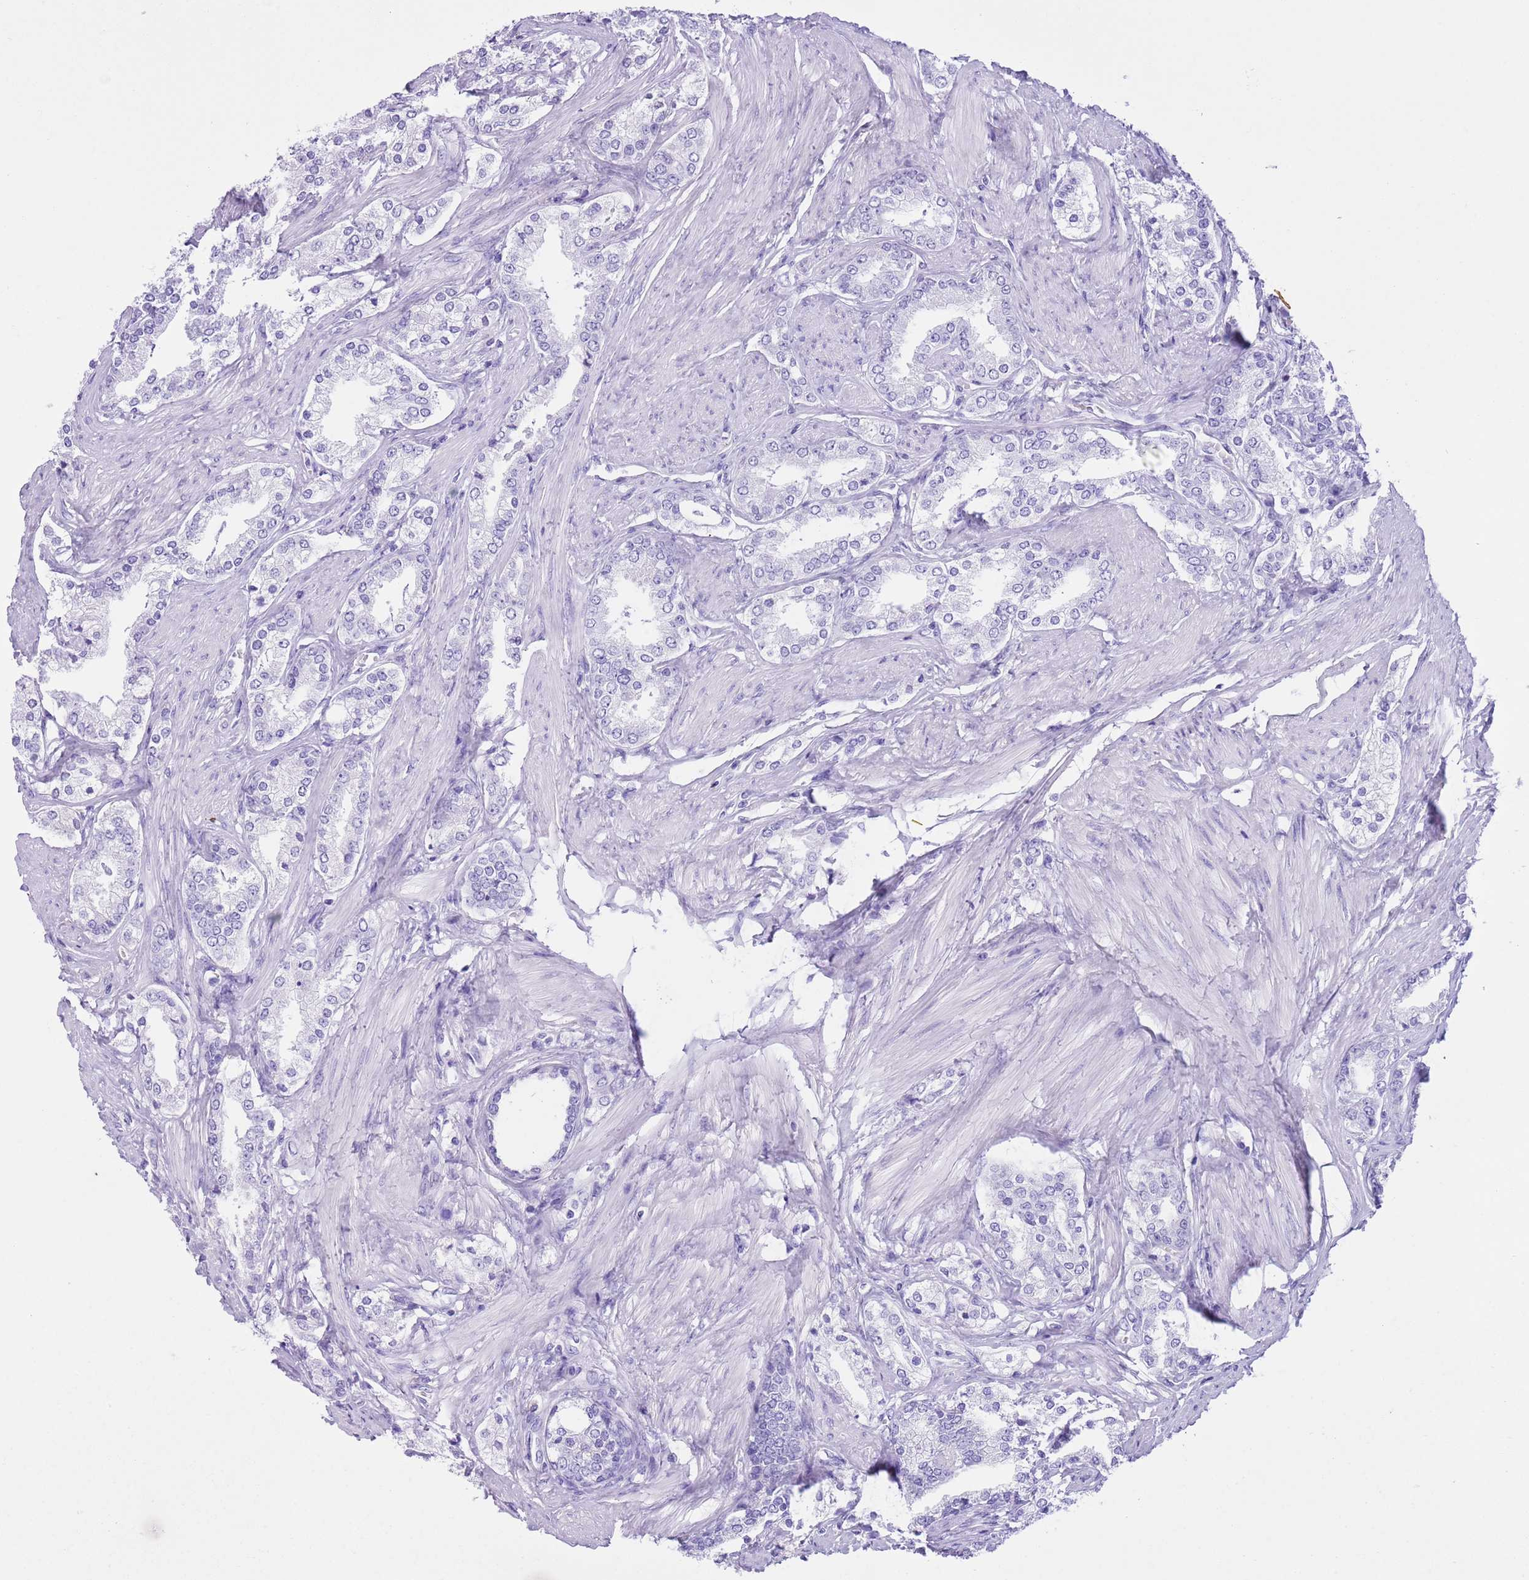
{"staining": {"intensity": "negative", "quantity": "none", "location": "none"}, "tissue": "prostate cancer", "cell_type": "Tumor cells", "image_type": "cancer", "snomed": [{"axis": "morphology", "description": "Adenocarcinoma, High grade"}, {"axis": "topography", "description": "Prostate"}], "caption": "A high-resolution micrograph shows immunohistochemistry staining of high-grade adenocarcinoma (prostate), which shows no significant staining in tumor cells.", "gene": "TBC1D10B", "patient": {"sex": "male", "age": 71}}